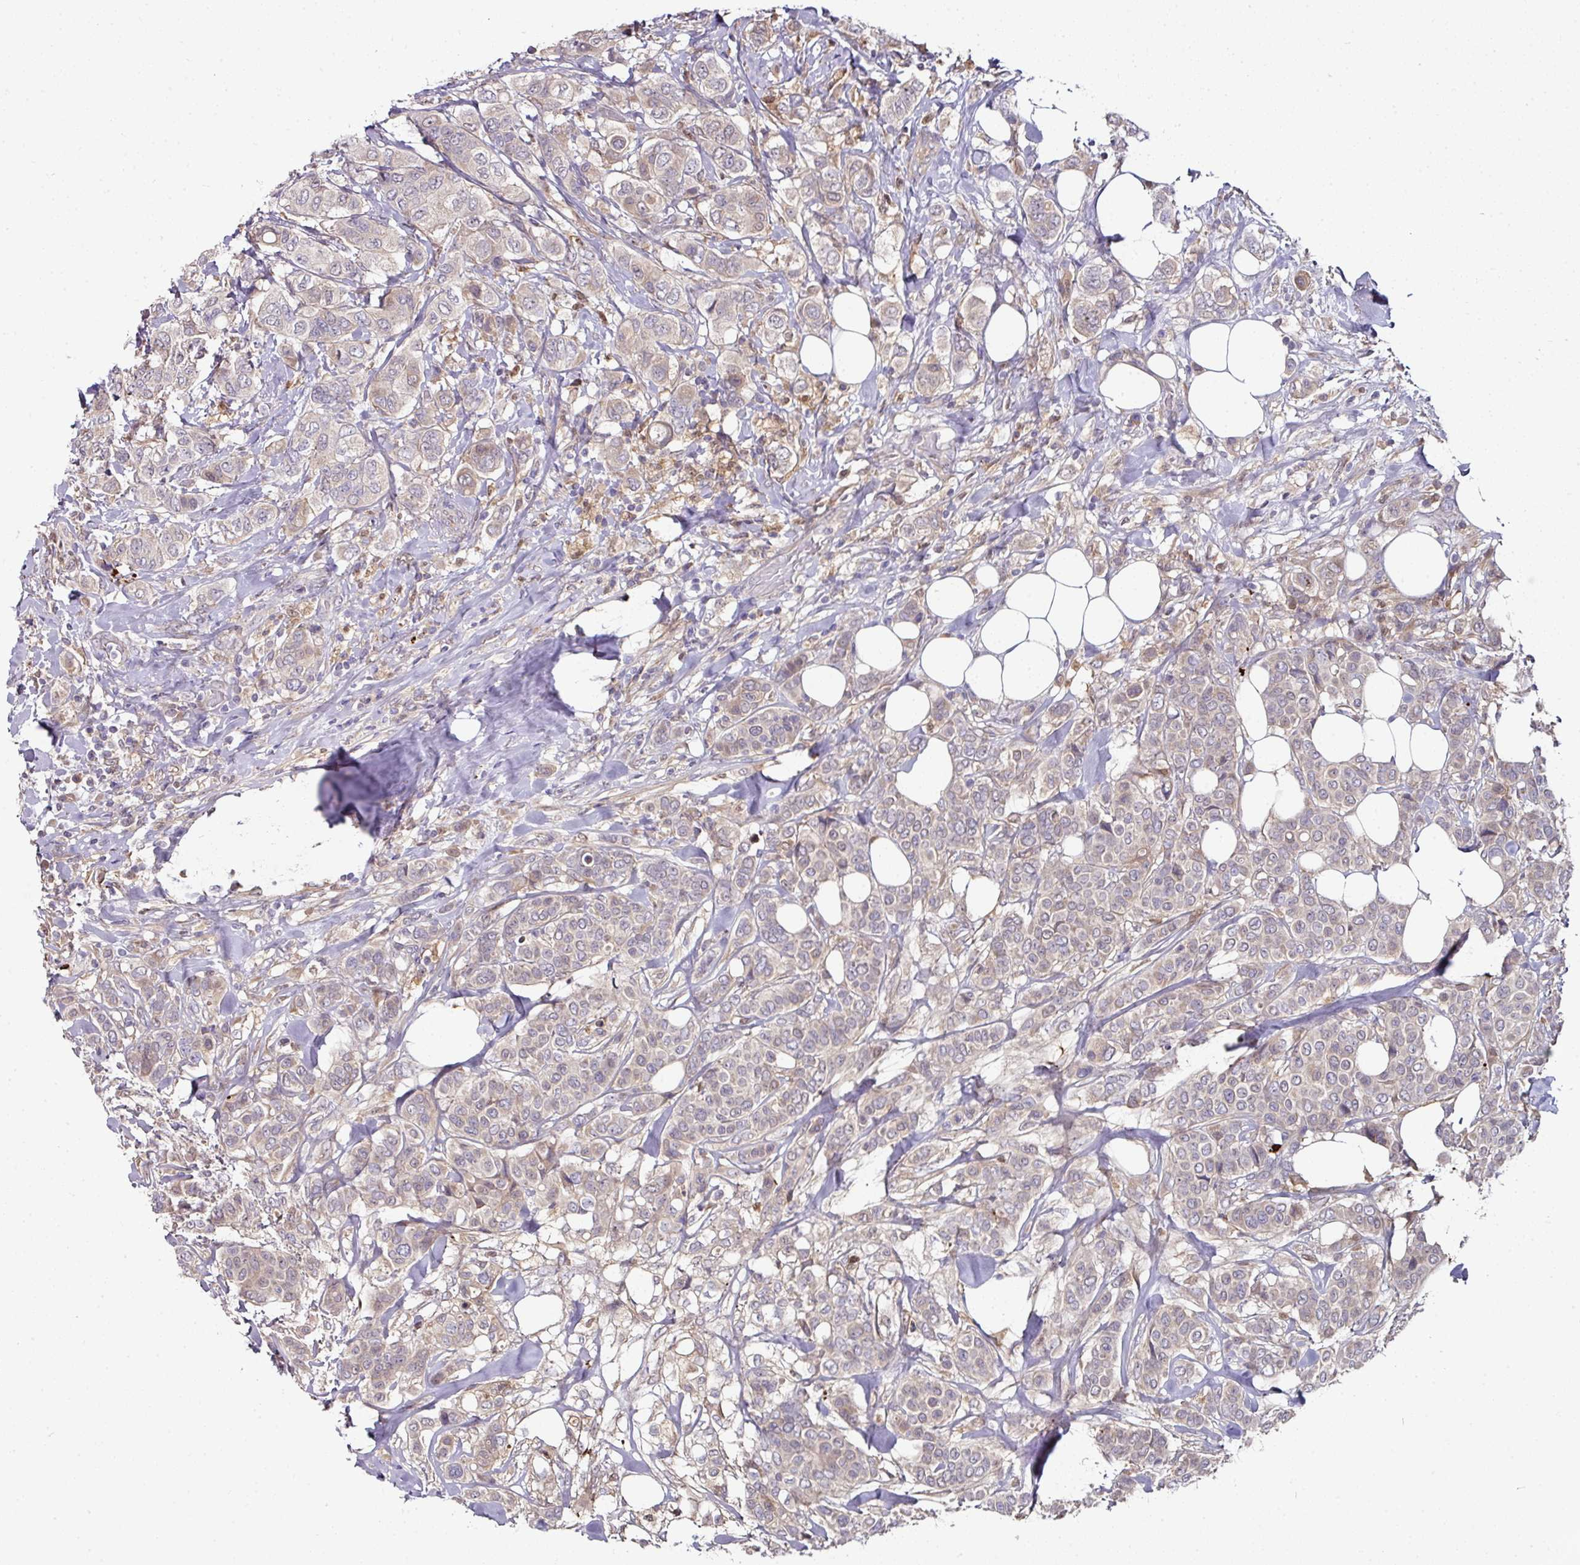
{"staining": {"intensity": "weak", "quantity": "25%-75%", "location": "cytoplasmic/membranous"}, "tissue": "breast cancer", "cell_type": "Tumor cells", "image_type": "cancer", "snomed": [{"axis": "morphology", "description": "Lobular carcinoma"}, {"axis": "topography", "description": "Breast"}], "caption": "Immunohistochemistry staining of breast cancer (lobular carcinoma), which demonstrates low levels of weak cytoplasmic/membranous positivity in about 25%-75% of tumor cells indicating weak cytoplasmic/membranous protein staining. The staining was performed using DAB (3,3'-diaminobenzidine) (brown) for protein detection and nuclei were counterstained in hematoxylin (blue).", "gene": "CTDSP2", "patient": {"sex": "female", "age": 51}}